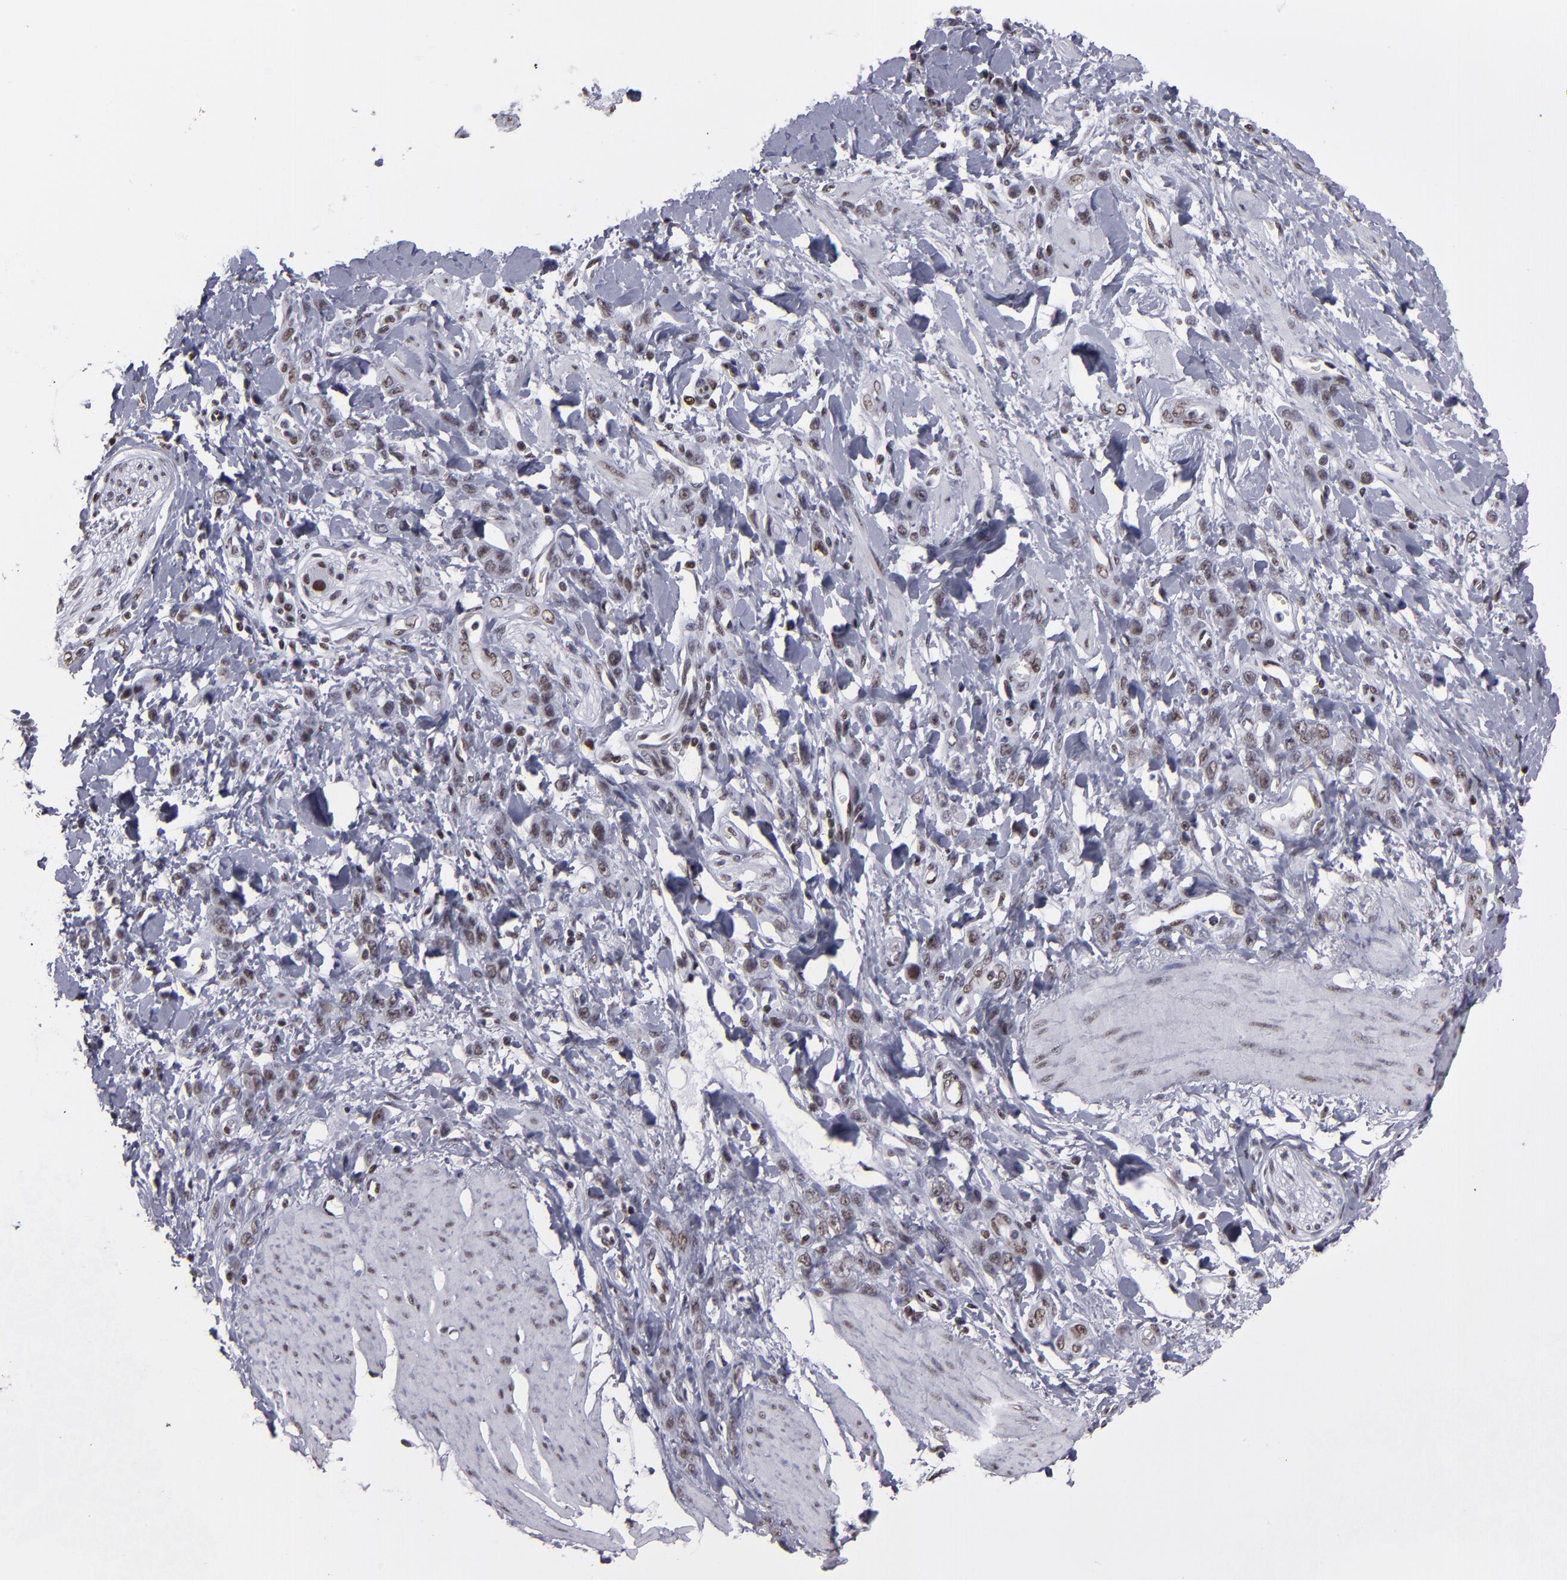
{"staining": {"intensity": "weak", "quantity": ">75%", "location": "nuclear"}, "tissue": "stomach cancer", "cell_type": "Tumor cells", "image_type": "cancer", "snomed": [{"axis": "morphology", "description": "Normal tissue, NOS"}, {"axis": "morphology", "description": "Adenocarcinoma, NOS"}, {"axis": "topography", "description": "Stomach"}], "caption": "Immunohistochemistry (IHC) image of neoplastic tissue: stomach cancer (adenocarcinoma) stained using immunohistochemistry (IHC) shows low levels of weak protein expression localized specifically in the nuclear of tumor cells, appearing as a nuclear brown color.", "gene": "TERF2", "patient": {"sex": "male", "age": 82}}